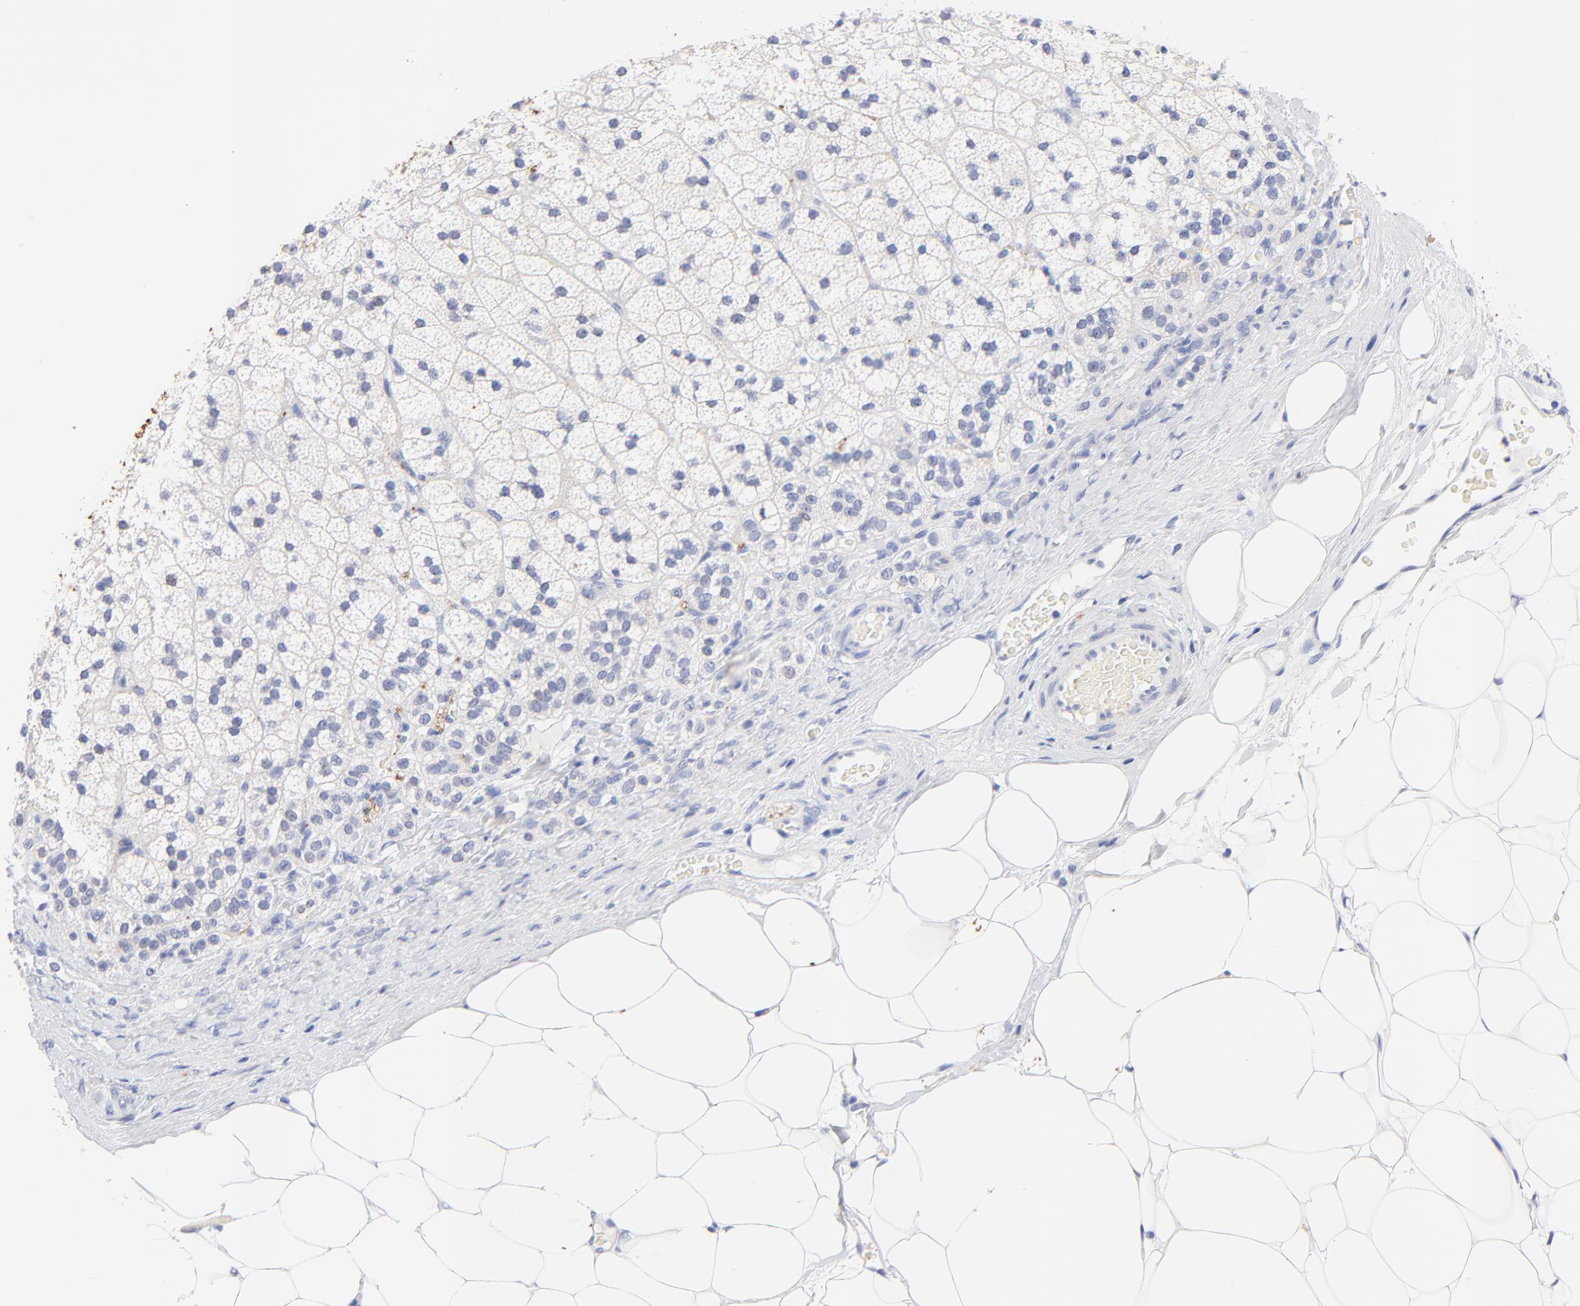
{"staining": {"intensity": "negative", "quantity": "none", "location": "none"}, "tissue": "adrenal gland", "cell_type": "Glandular cells", "image_type": "normal", "snomed": [{"axis": "morphology", "description": "Normal tissue, NOS"}, {"axis": "topography", "description": "Adrenal gland"}], "caption": "Protein analysis of normal adrenal gland shows no significant staining in glandular cells. Nuclei are stained in blue.", "gene": "FAM117B", "patient": {"sex": "male", "age": 35}}